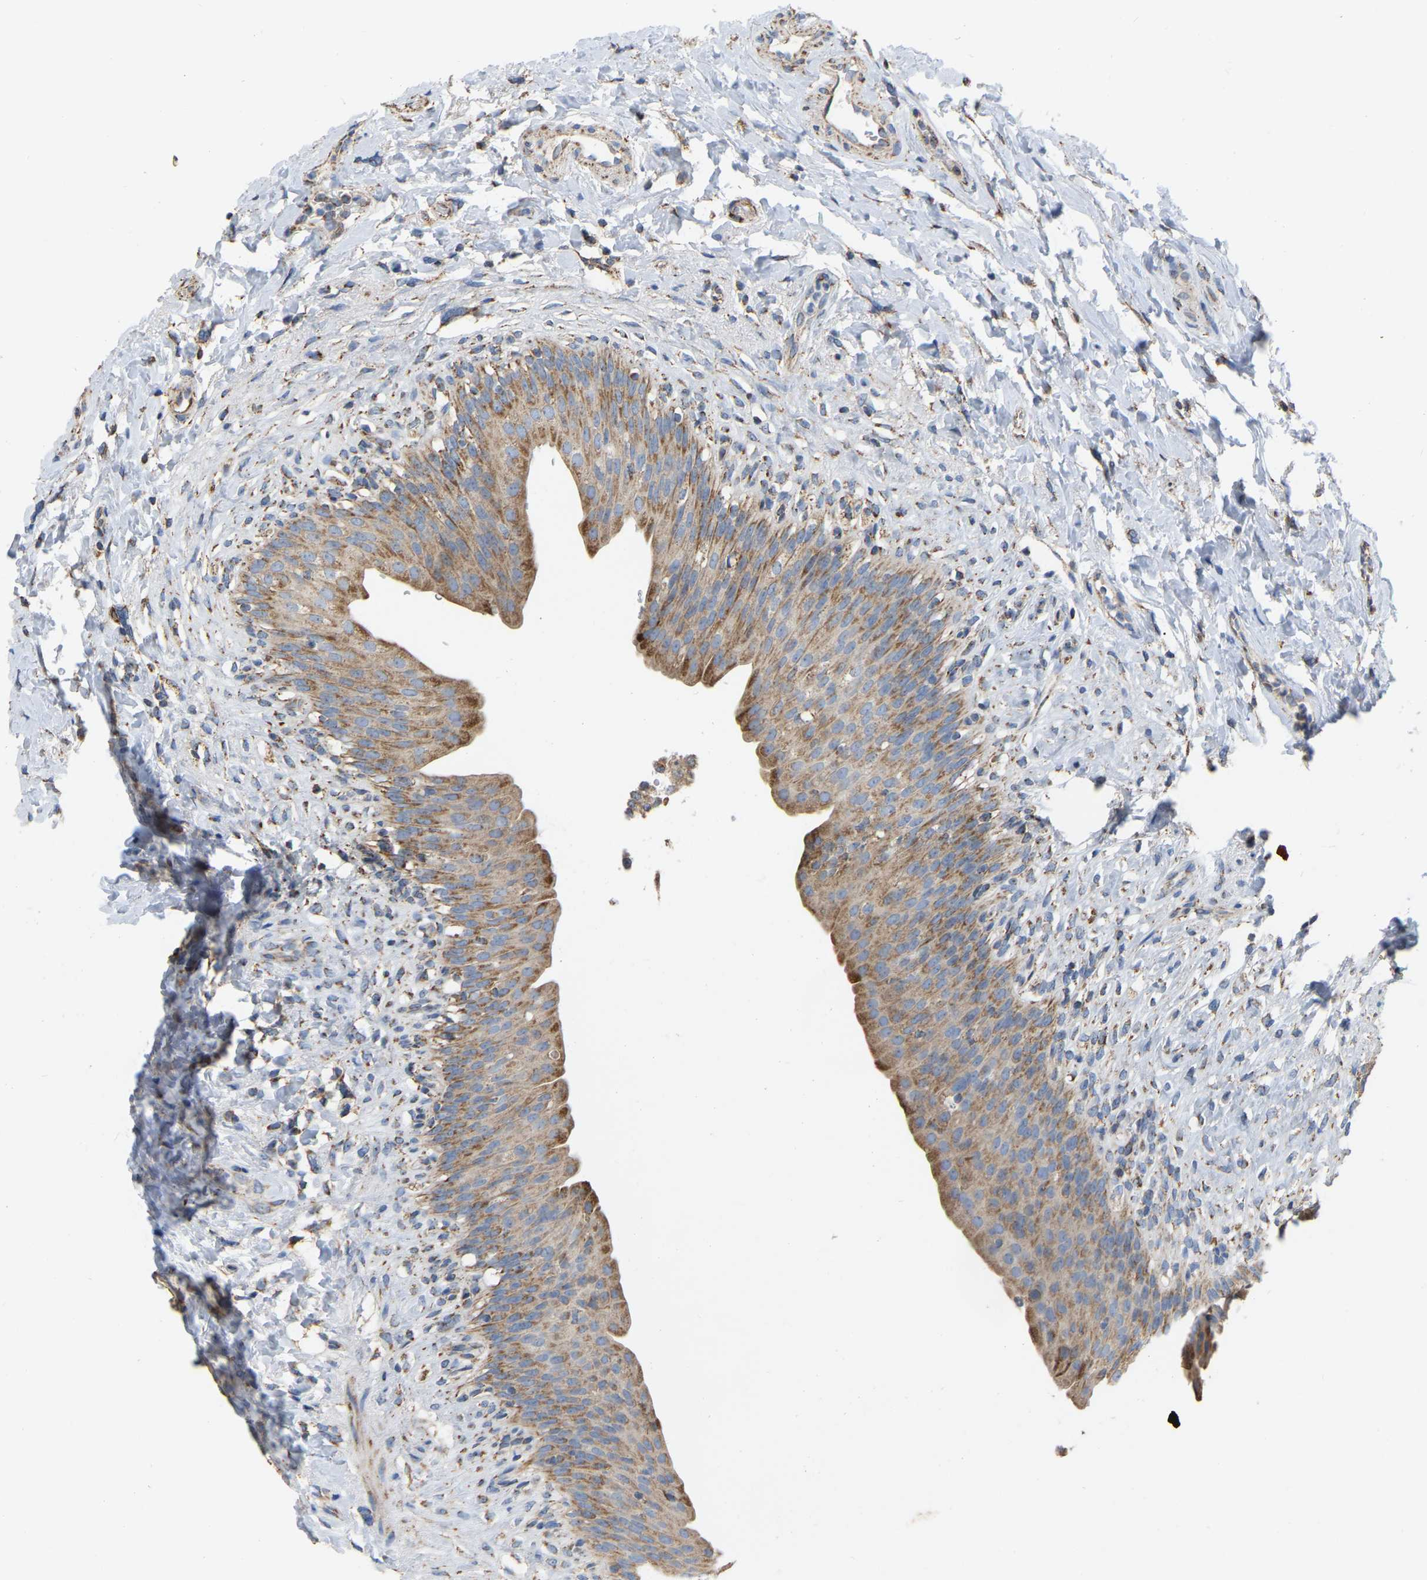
{"staining": {"intensity": "moderate", "quantity": "25%-75%", "location": "cytoplasmic/membranous"}, "tissue": "urinary bladder", "cell_type": "Urothelial cells", "image_type": "normal", "snomed": [{"axis": "morphology", "description": "Normal tissue, NOS"}, {"axis": "topography", "description": "Urinary bladder"}], "caption": "This is an image of immunohistochemistry (IHC) staining of normal urinary bladder, which shows moderate expression in the cytoplasmic/membranous of urothelial cells.", "gene": "CBLB", "patient": {"sex": "female", "age": 79}}